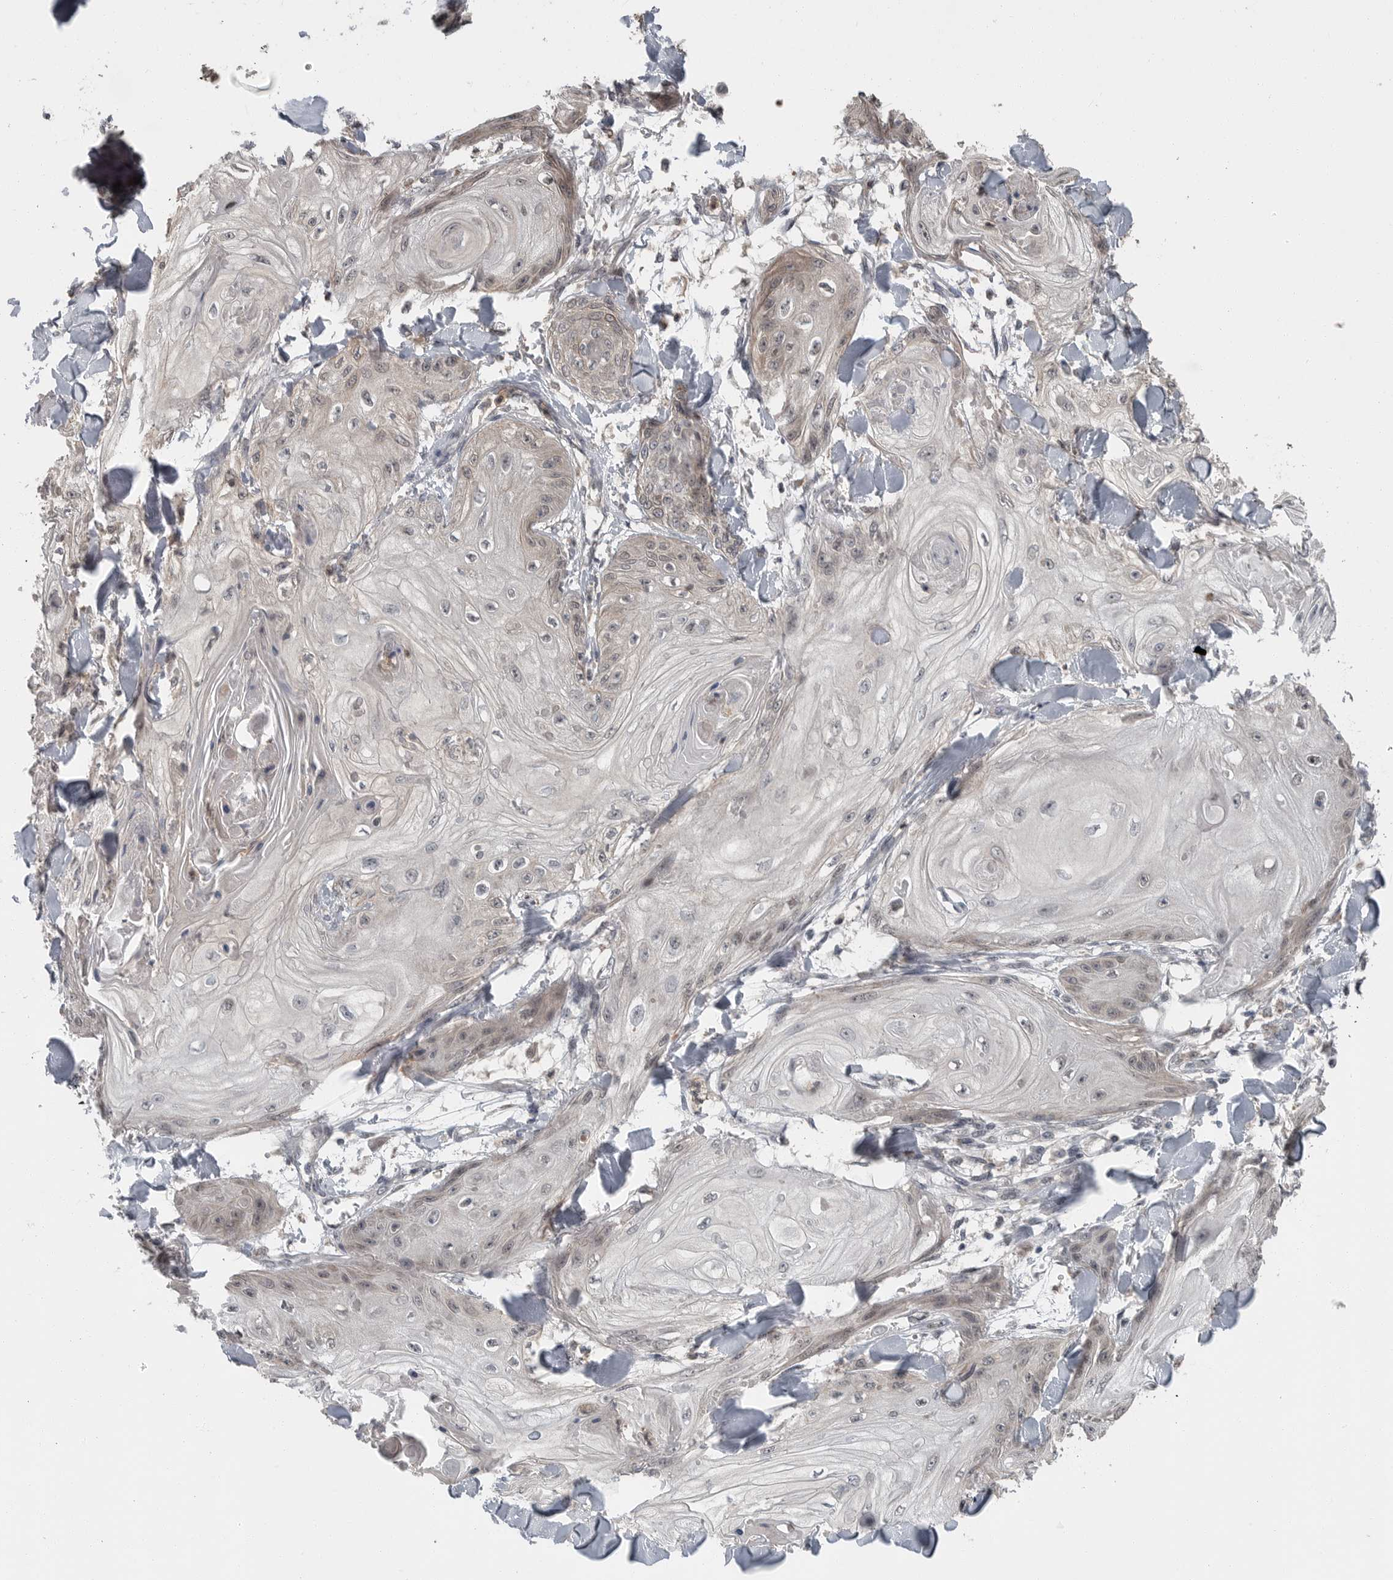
{"staining": {"intensity": "weak", "quantity": "<25%", "location": "cytoplasmic/membranous"}, "tissue": "skin cancer", "cell_type": "Tumor cells", "image_type": "cancer", "snomed": [{"axis": "morphology", "description": "Squamous cell carcinoma, NOS"}, {"axis": "topography", "description": "Skin"}], "caption": "The immunohistochemistry (IHC) photomicrograph has no significant positivity in tumor cells of squamous cell carcinoma (skin) tissue. The staining is performed using DAB brown chromogen with nuclei counter-stained in using hematoxylin.", "gene": "SCP2", "patient": {"sex": "male", "age": 74}}